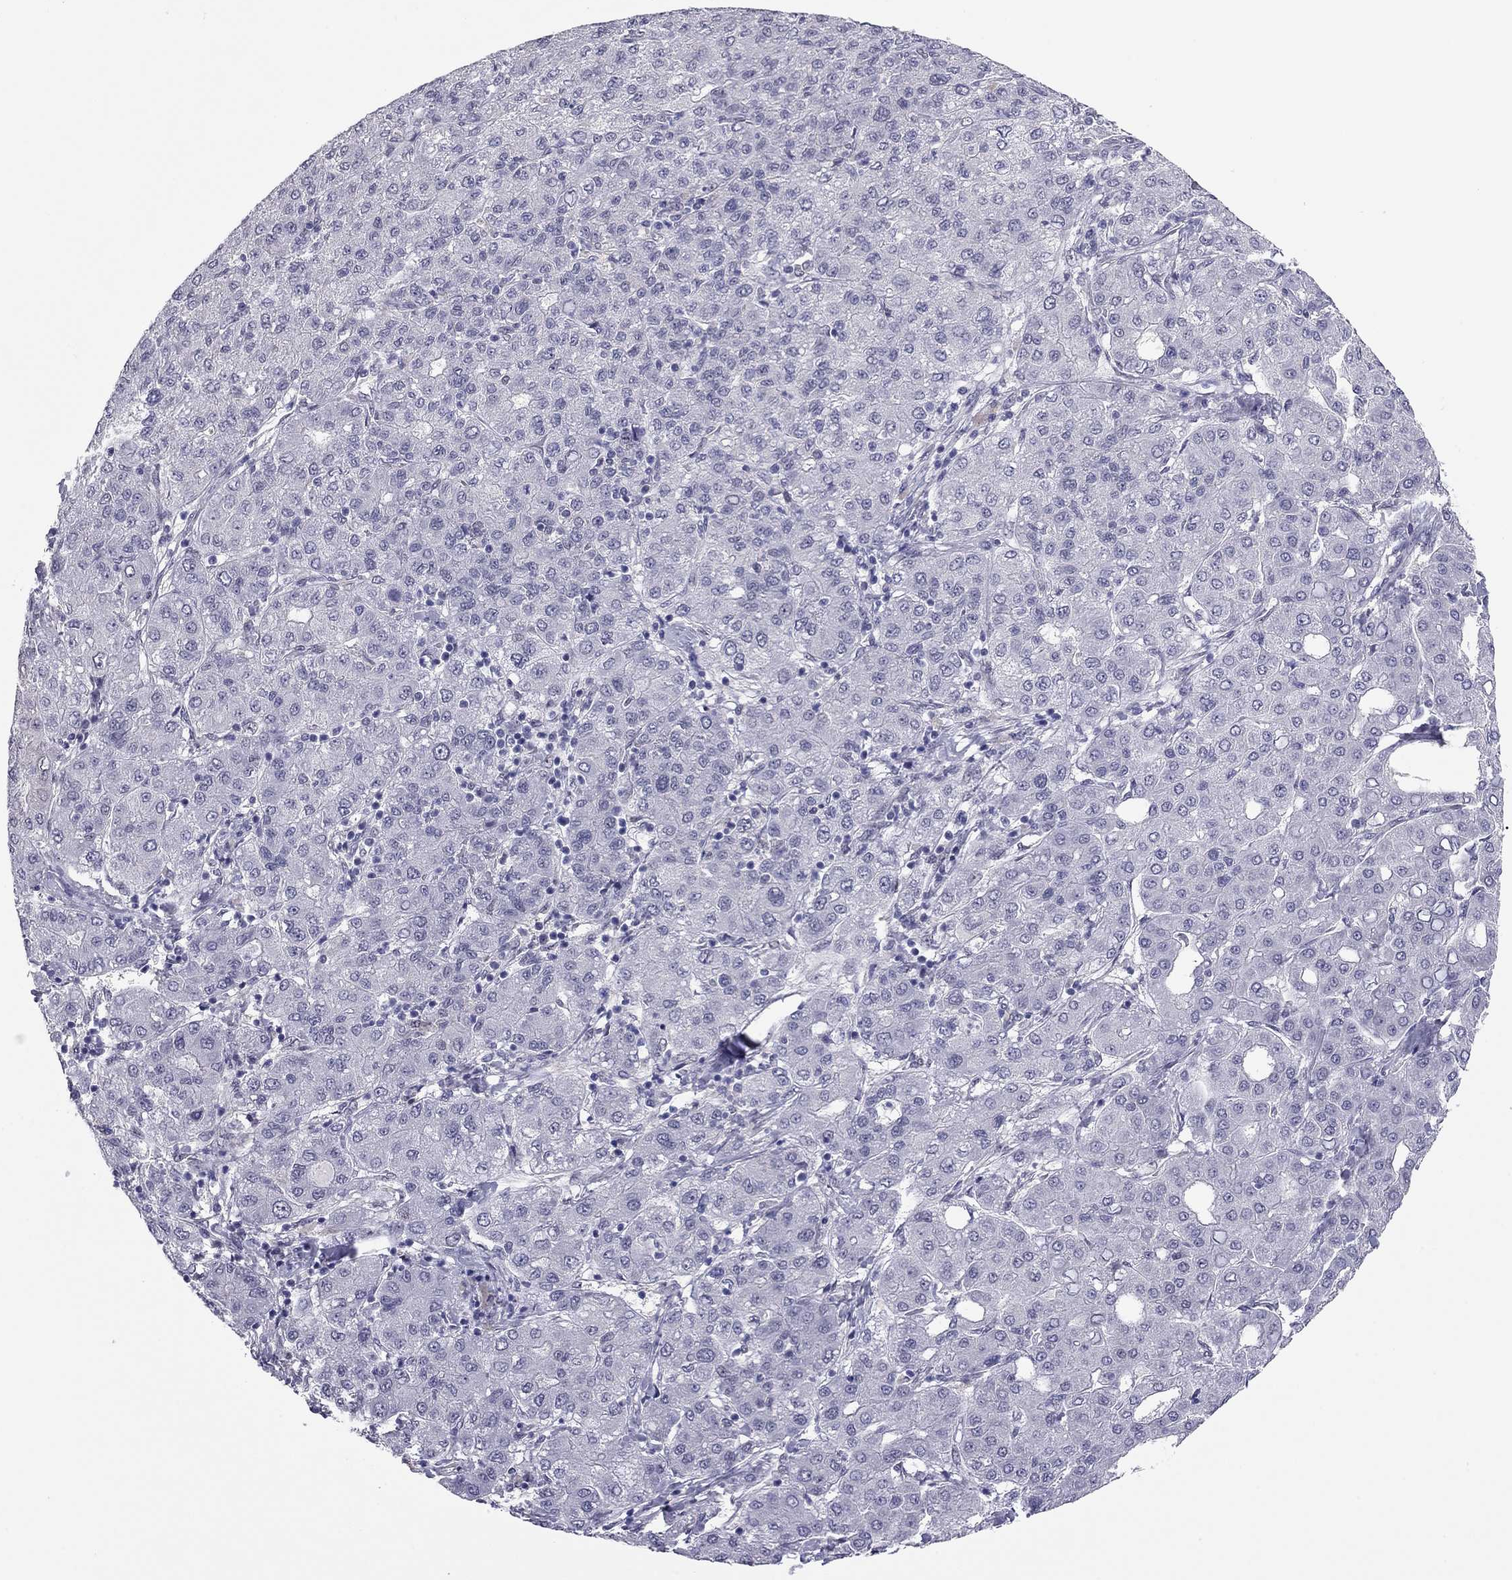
{"staining": {"intensity": "negative", "quantity": "none", "location": "none"}, "tissue": "liver cancer", "cell_type": "Tumor cells", "image_type": "cancer", "snomed": [{"axis": "morphology", "description": "Carcinoma, Hepatocellular, NOS"}, {"axis": "topography", "description": "Liver"}], "caption": "Tumor cells show no significant protein expression in hepatocellular carcinoma (liver).", "gene": "DOT1L", "patient": {"sex": "male", "age": 65}}